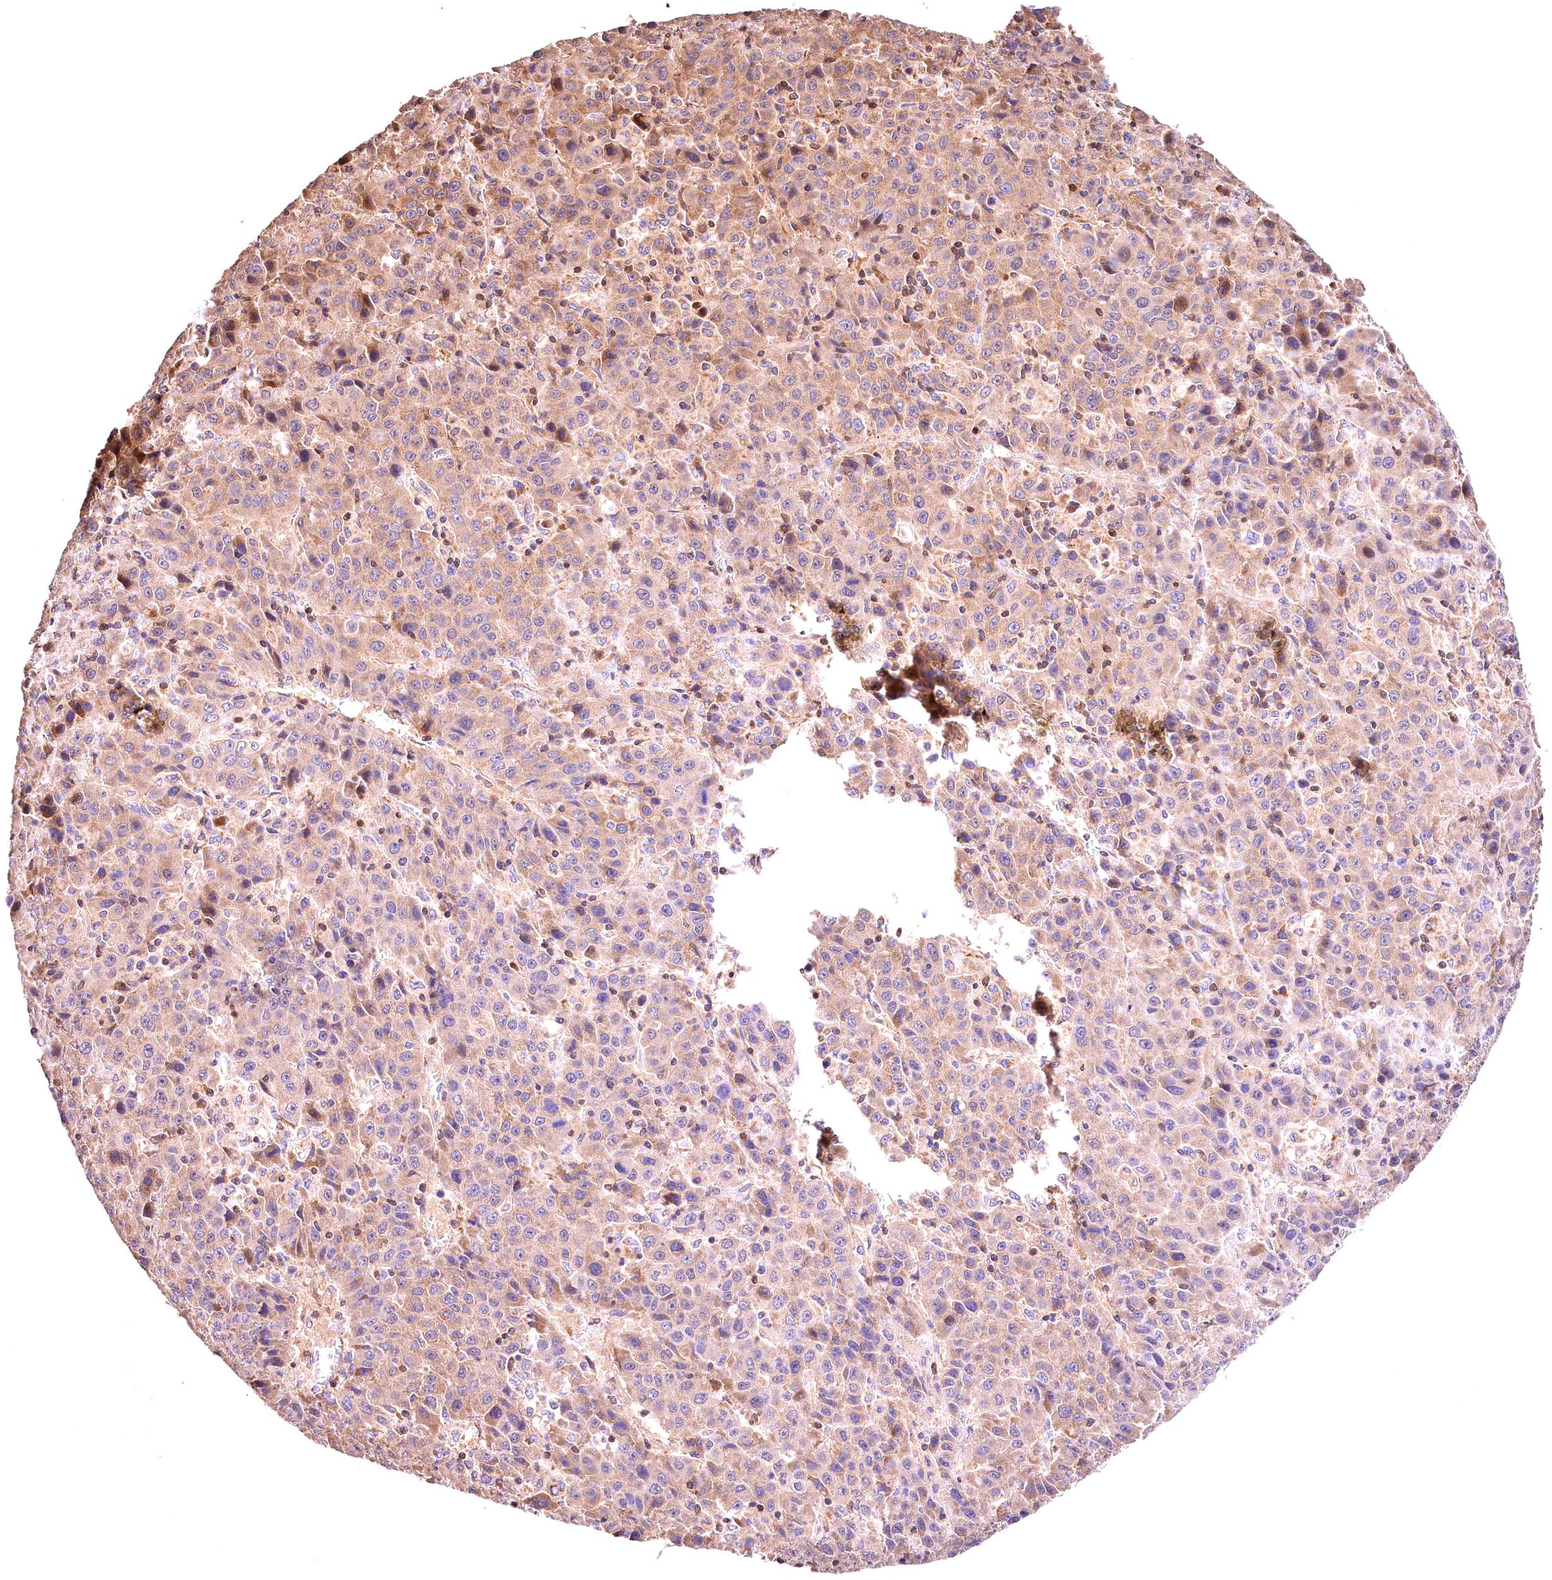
{"staining": {"intensity": "weak", "quantity": "25%-75%", "location": "cytoplasmic/membranous"}, "tissue": "liver cancer", "cell_type": "Tumor cells", "image_type": "cancer", "snomed": [{"axis": "morphology", "description": "Carcinoma, Hepatocellular, NOS"}, {"axis": "topography", "description": "Liver"}], "caption": "About 25%-75% of tumor cells in human liver cancer demonstrate weak cytoplasmic/membranous protein expression as visualized by brown immunohistochemical staining.", "gene": "KPTN", "patient": {"sex": "female", "age": 53}}